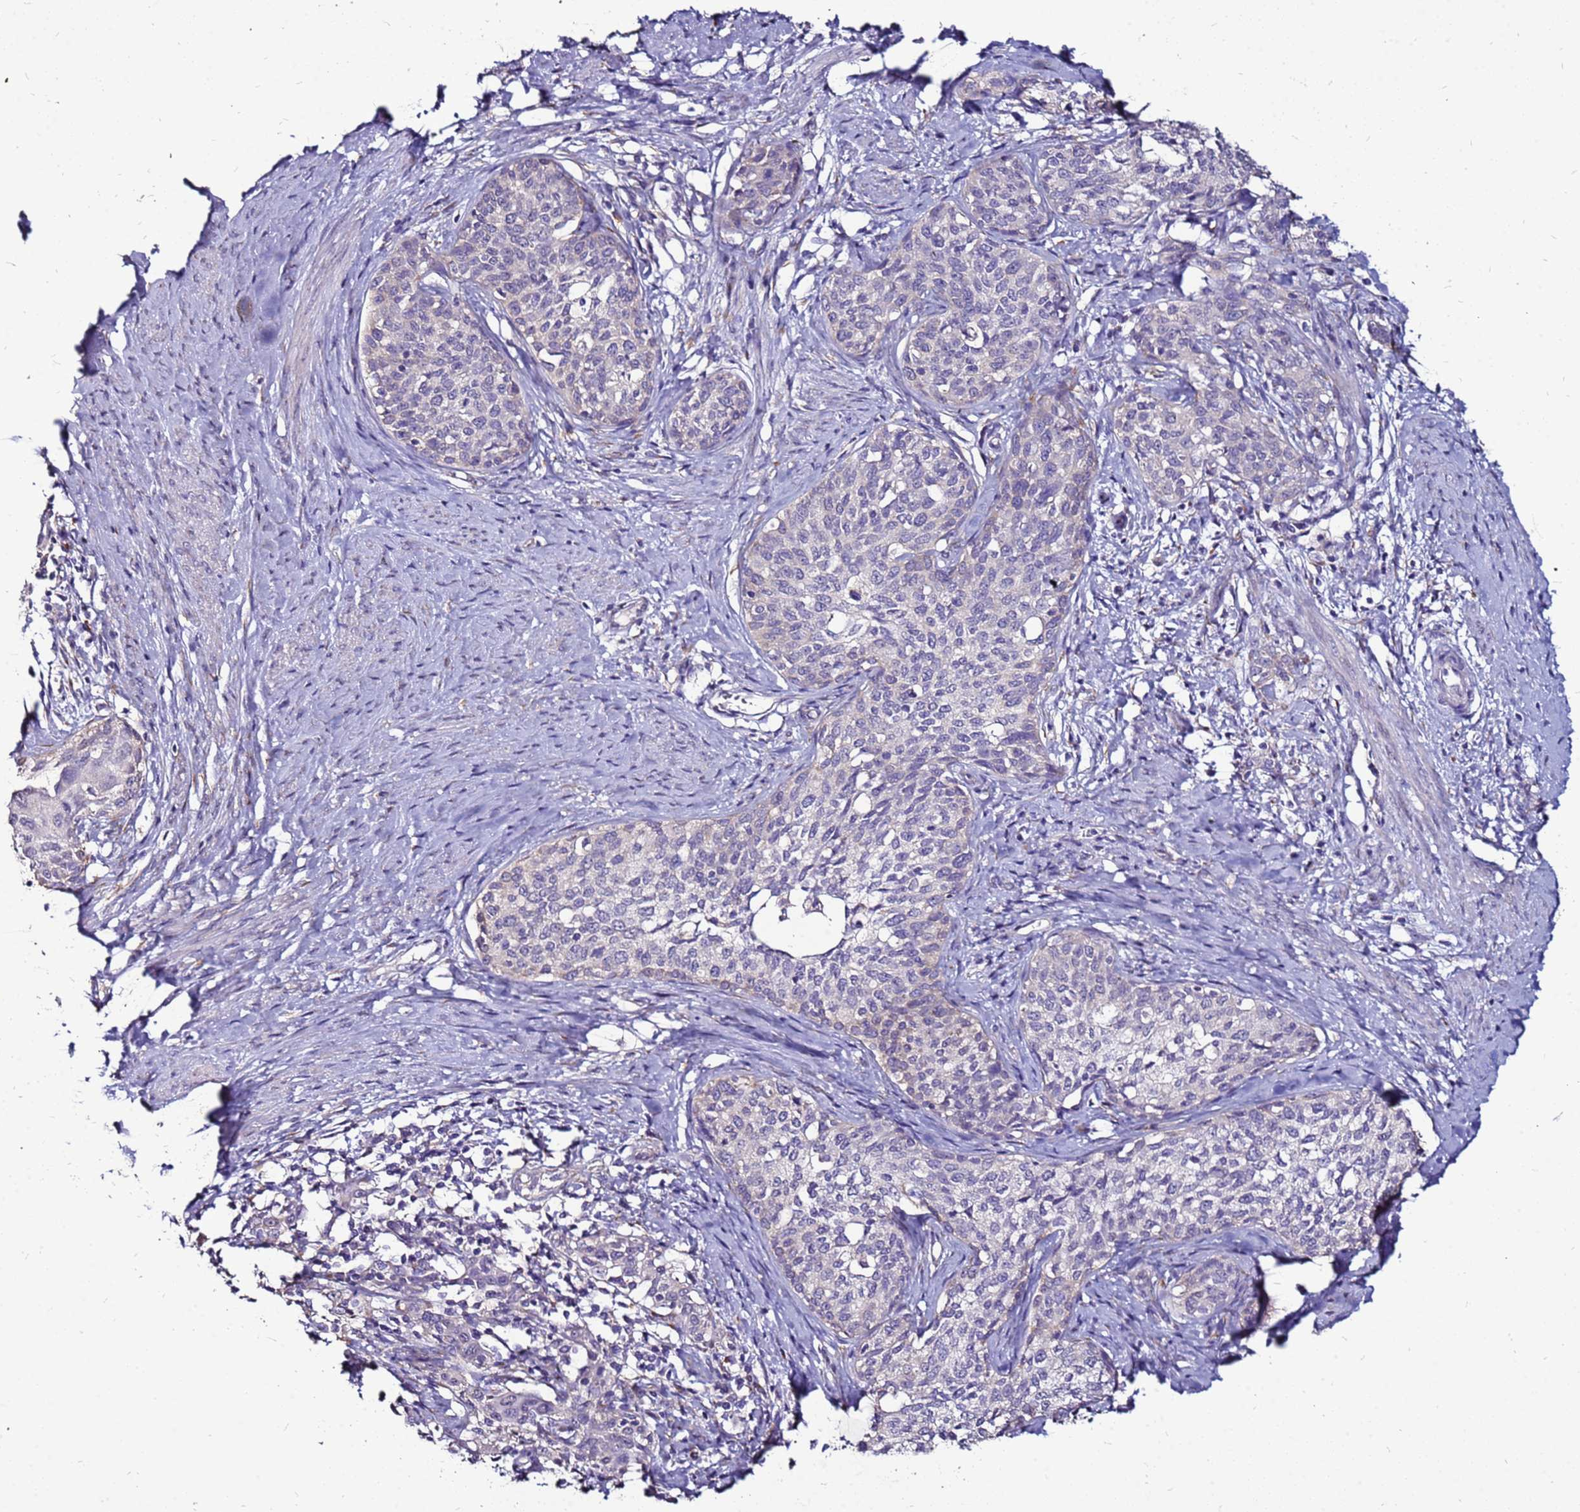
{"staining": {"intensity": "negative", "quantity": "none", "location": "none"}, "tissue": "cervical cancer", "cell_type": "Tumor cells", "image_type": "cancer", "snomed": [{"axis": "morphology", "description": "Squamous cell carcinoma, NOS"}, {"axis": "morphology", "description": "Adenocarcinoma, NOS"}, {"axis": "topography", "description": "Cervix"}], "caption": "The histopathology image demonstrates no staining of tumor cells in cervical cancer (squamous cell carcinoma).", "gene": "SLC44A3", "patient": {"sex": "female", "age": 52}}